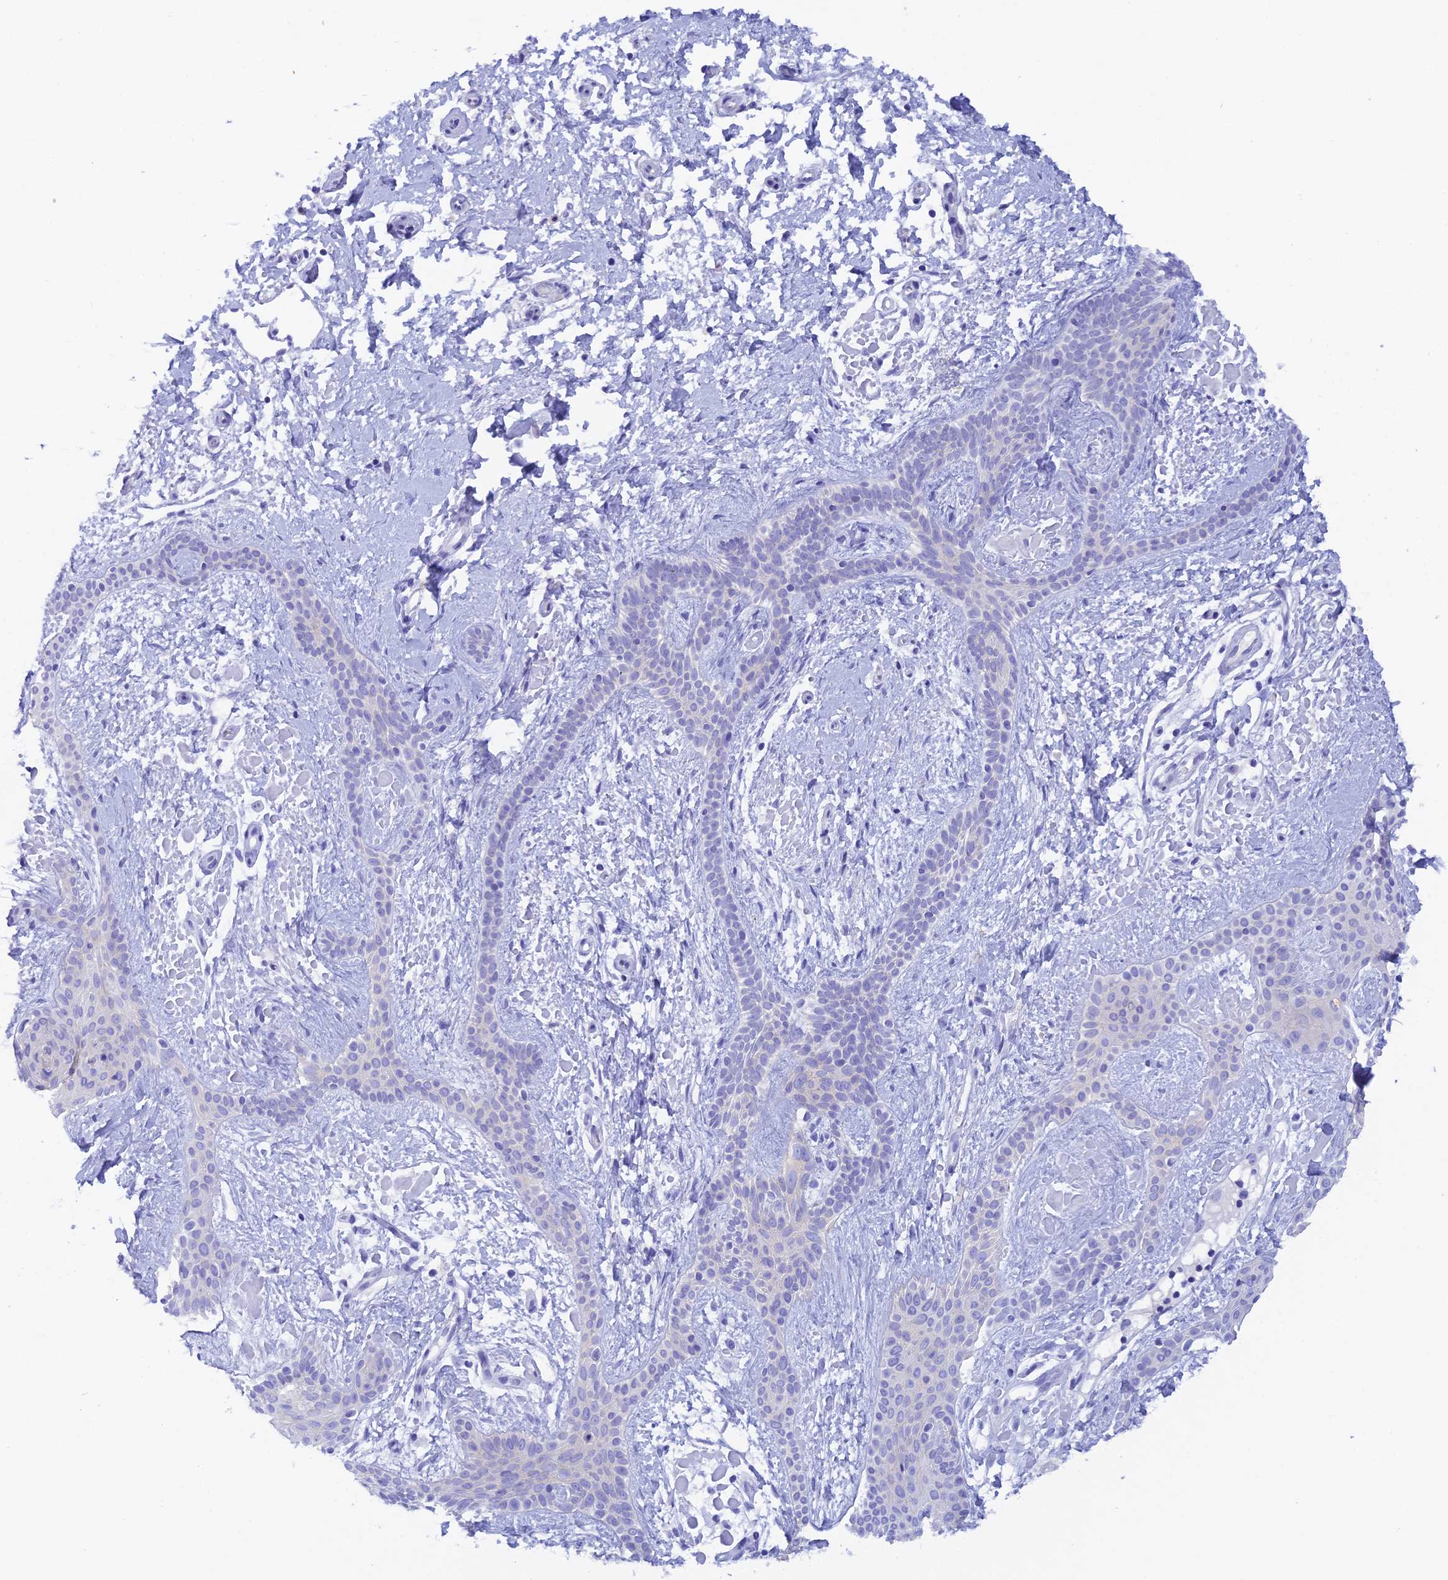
{"staining": {"intensity": "negative", "quantity": "none", "location": "none"}, "tissue": "skin cancer", "cell_type": "Tumor cells", "image_type": "cancer", "snomed": [{"axis": "morphology", "description": "Basal cell carcinoma"}, {"axis": "topography", "description": "Skin"}], "caption": "IHC of human skin basal cell carcinoma shows no expression in tumor cells.", "gene": "REG1A", "patient": {"sex": "male", "age": 78}}